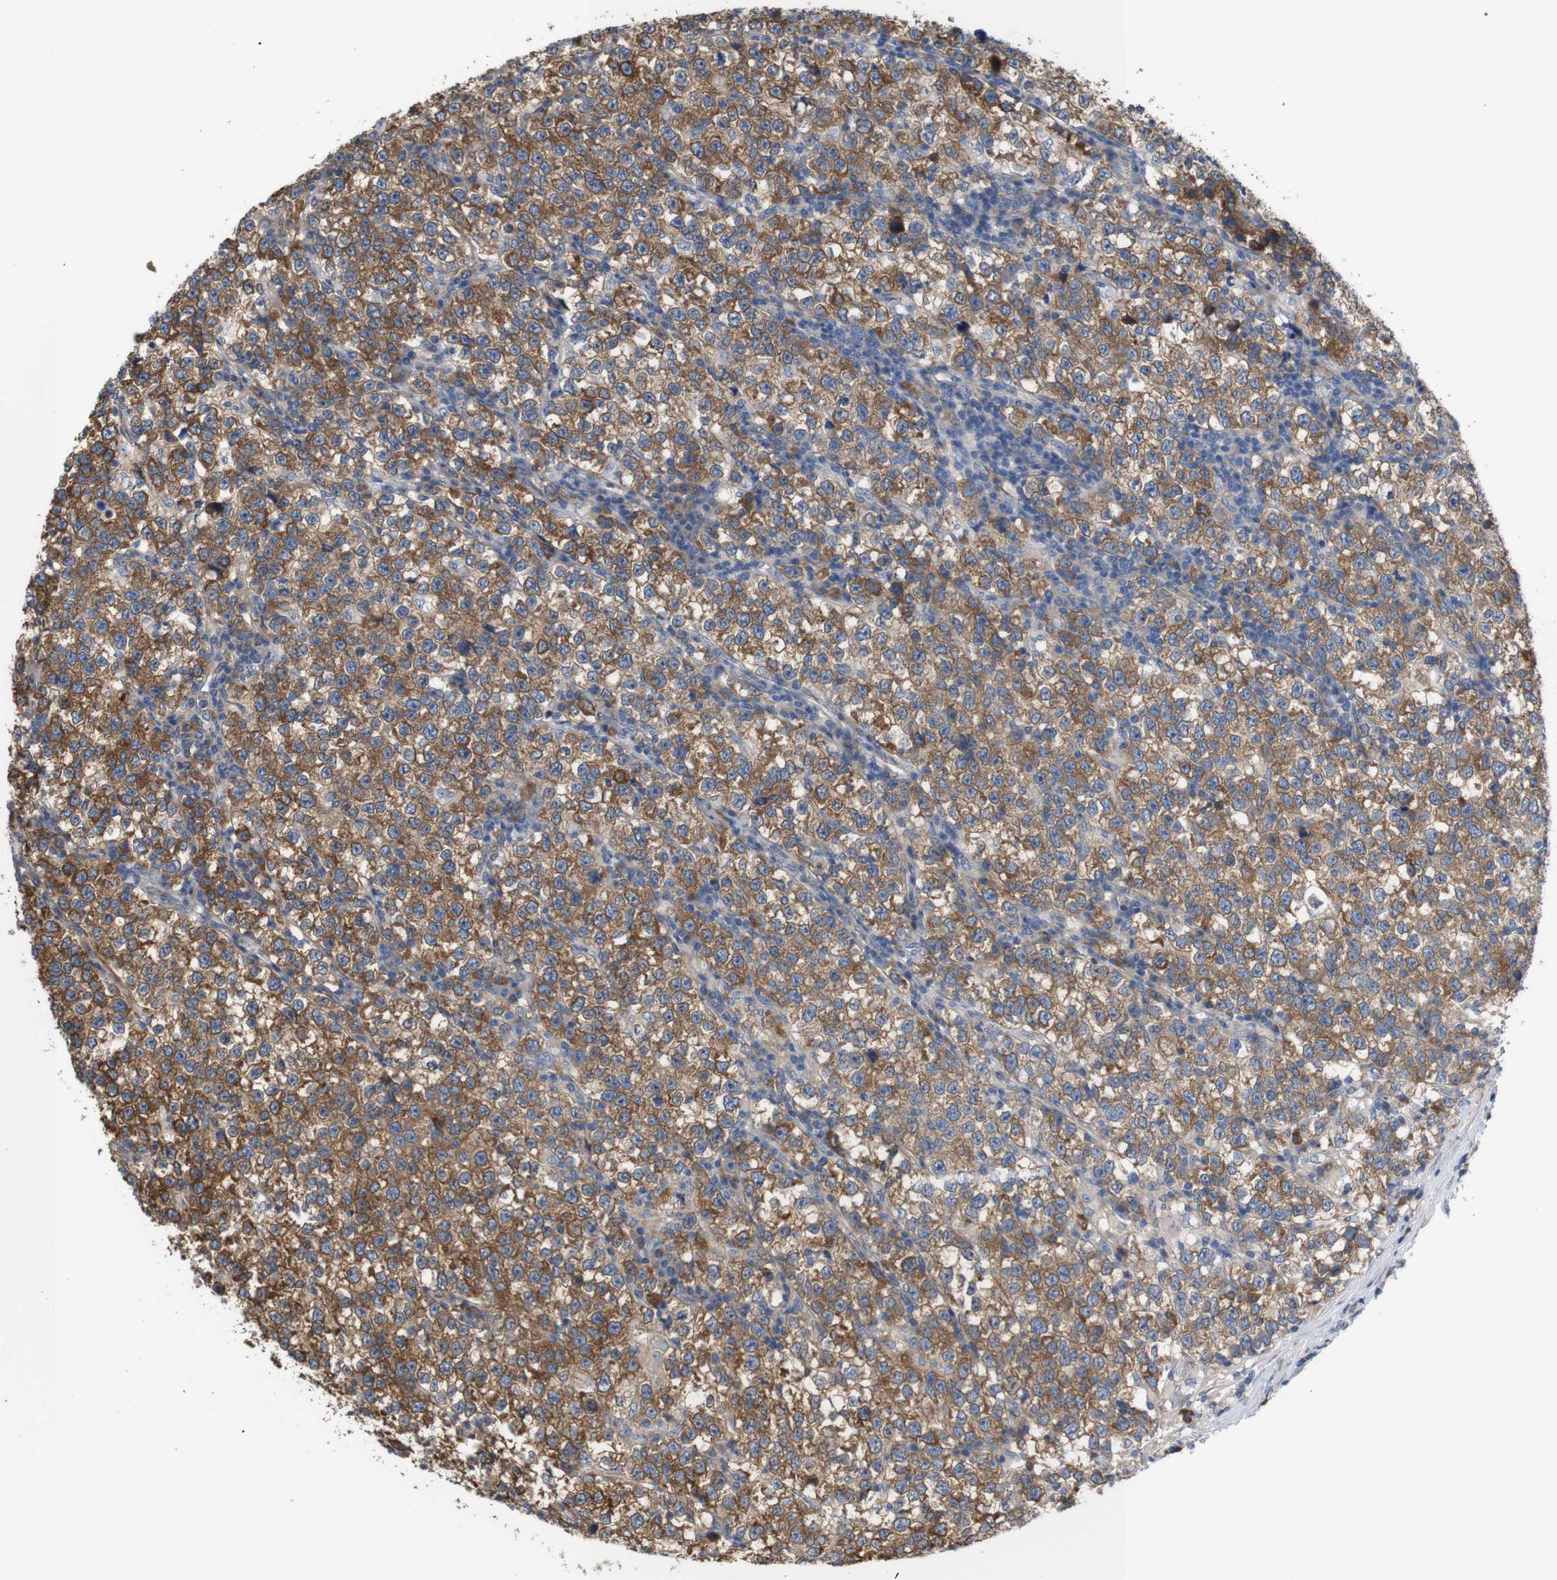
{"staining": {"intensity": "moderate", "quantity": ">75%", "location": "cytoplasmic/membranous"}, "tissue": "testis cancer", "cell_type": "Tumor cells", "image_type": "cancer", "snomed": [{"axis": "morphology", "description": "Normal tissue, NOS"}, {"axis": "morphology", "description": "Seminoma, NOS"}, {"axis": "topography", "description": "Testis"}], "caption": "Testis seminoma stained with DAB (3,3'-diaminobenzidine) IHC displays medium levels of moderate cytoplasmic/membranous expression in about >75% of tumor cells.", "gene": "JPH1", "patient": {"sex": "male", "age": 43}}